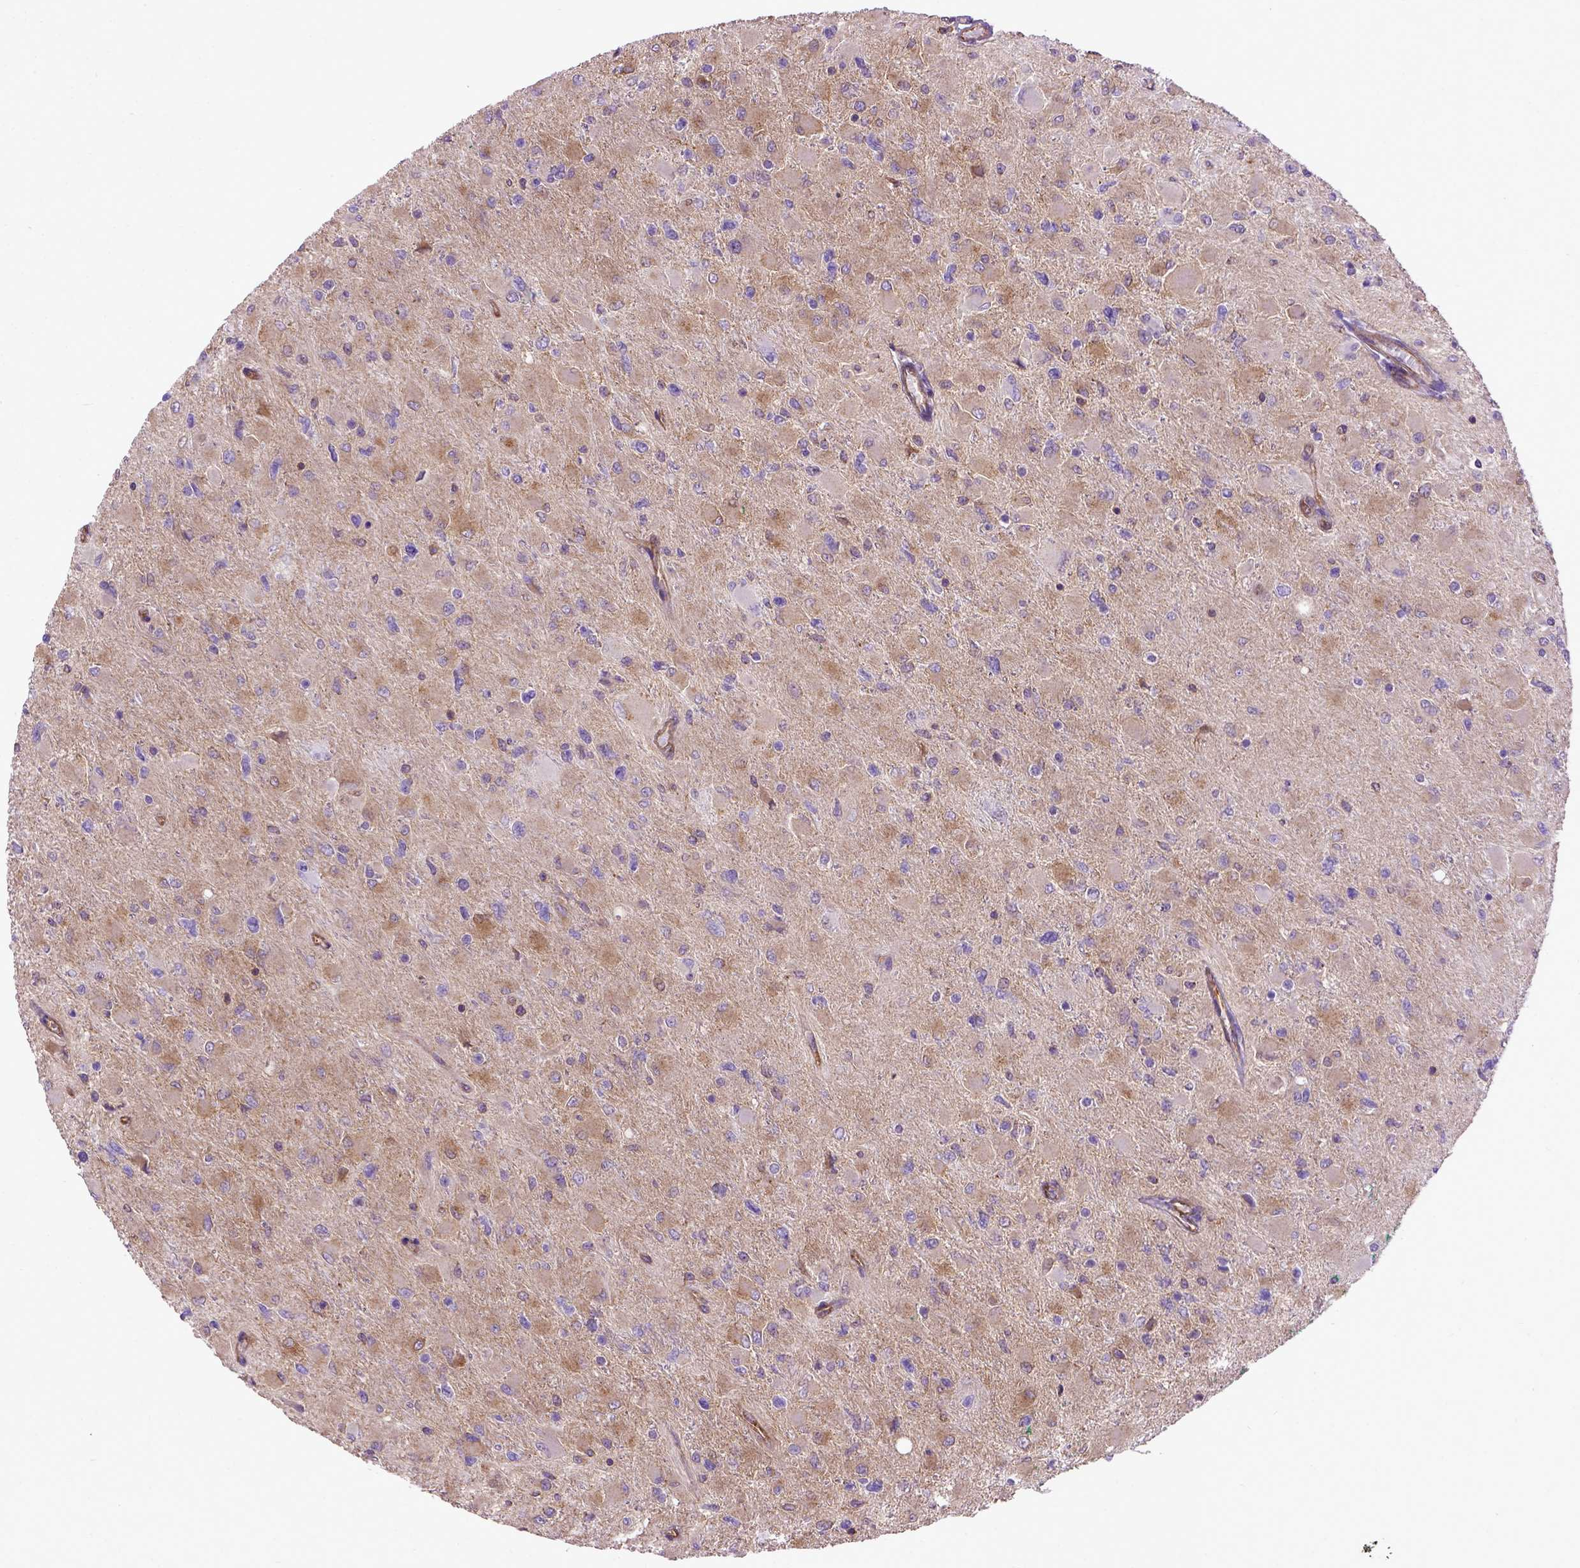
{"staining": {"intensity": "weak", "quantity": ">75%", "location": "cytoplasmic/membranous"}, "tissue": "glioma", "cell_type": "Tumor cells", "image_type": "cancer", "snomed": [{"axis": "morphology", "description": "Glioma, malignant, High grade"}, {"axis": "topography", "description": "Cerebral cortex"}], "caption": "Glioma was stained to show a protein in brown. There is low levels of weak cytoplasmic/membranous staining in about >75% of tumor cells.", "gene": "MVP", "patient": {"sex": "female", "age": 36}}